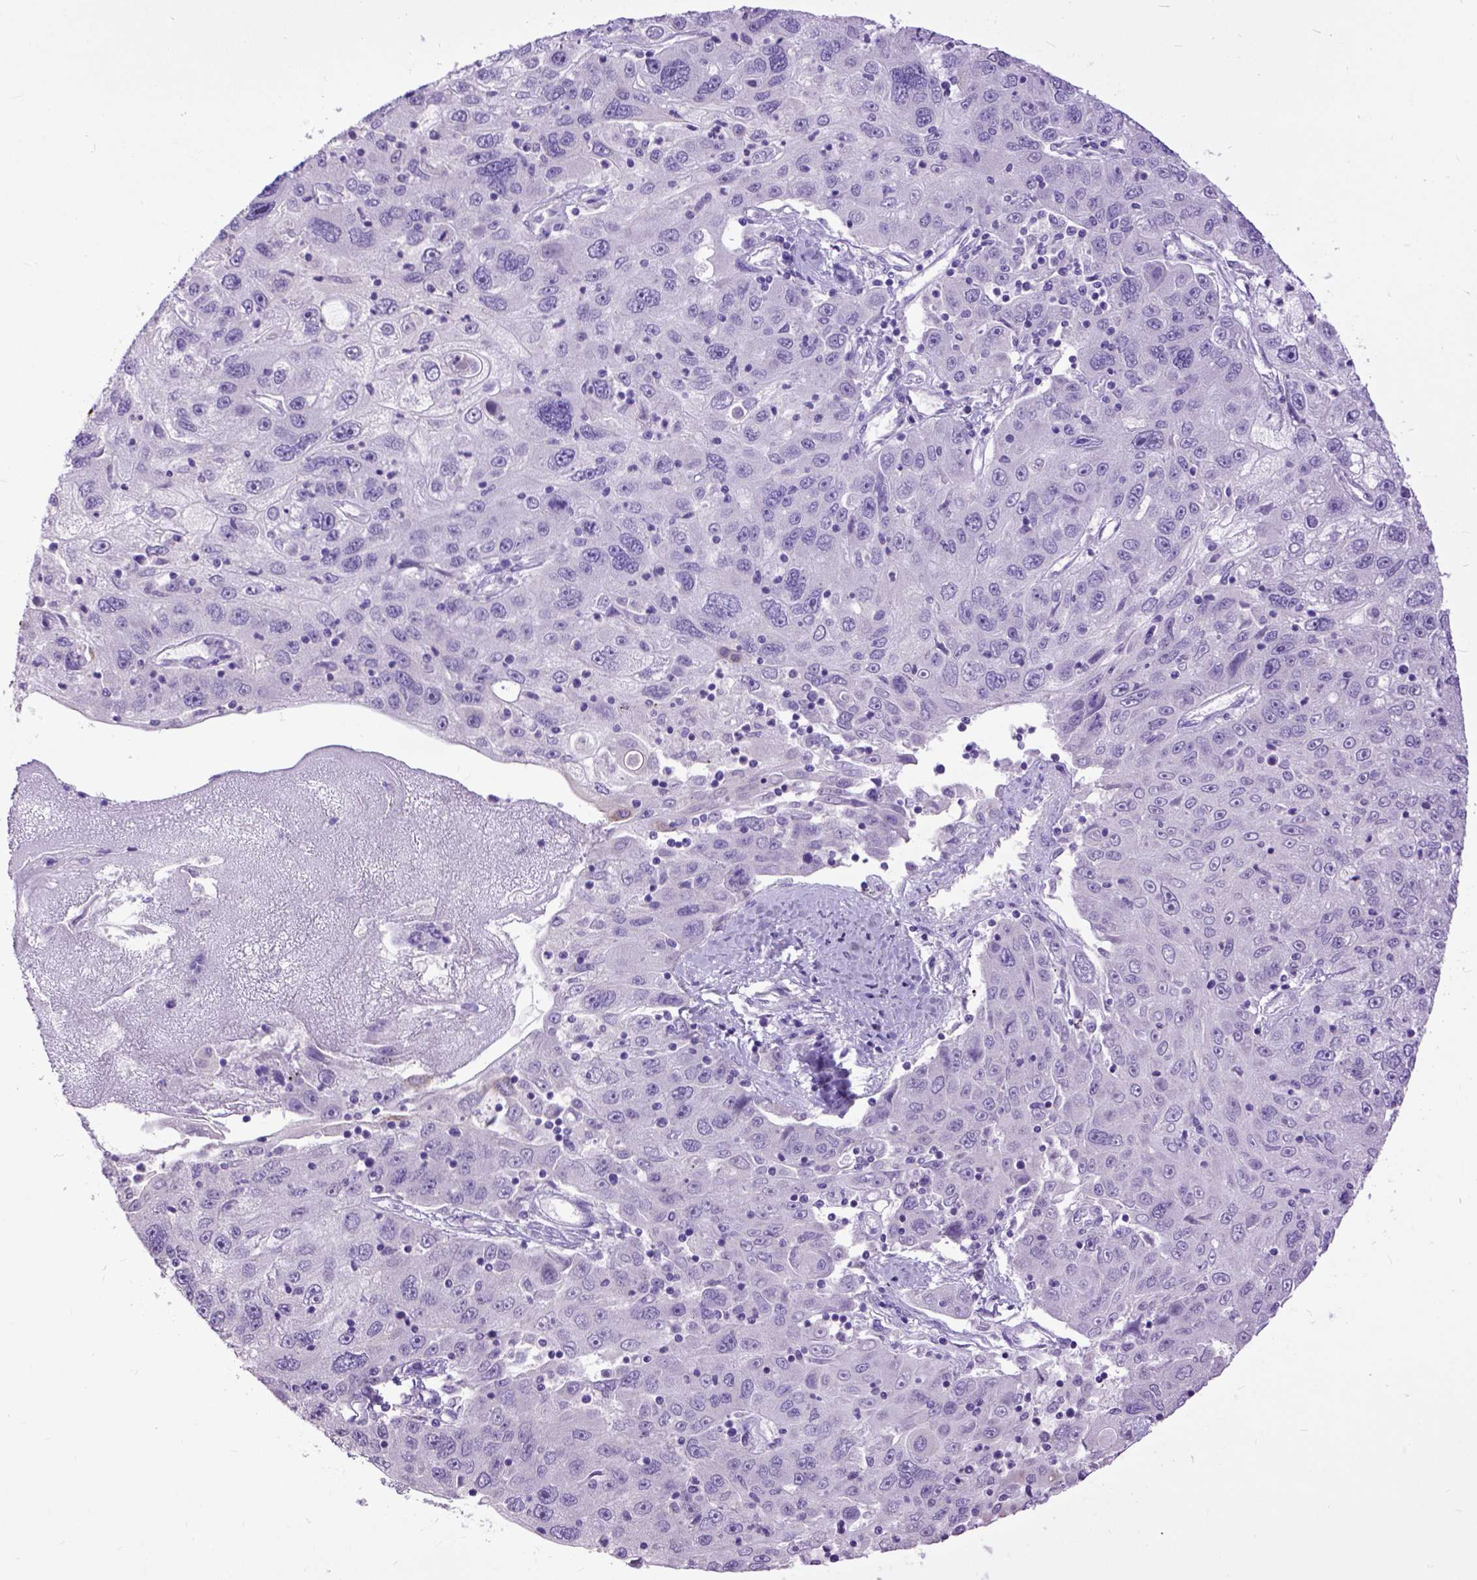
{"staining": {"intensity": "negative", "quantity": "none", "location": "none"}, "tissue": "stomach cancer", "cell_type": "Tumor cells", "image_type": "cancer", "snomed": [{"axis": "morphology", "description": "Adenocarcinoma, NOS"}, {"axis": "topography", "description": "Stomach"}], "caption": "Immunohistochemical staining of human stomach adenocarcinoma reveals no significant staining in tumor cells.", "gene": "RAB25", "patient": {"sex": "male", "age": 56}}